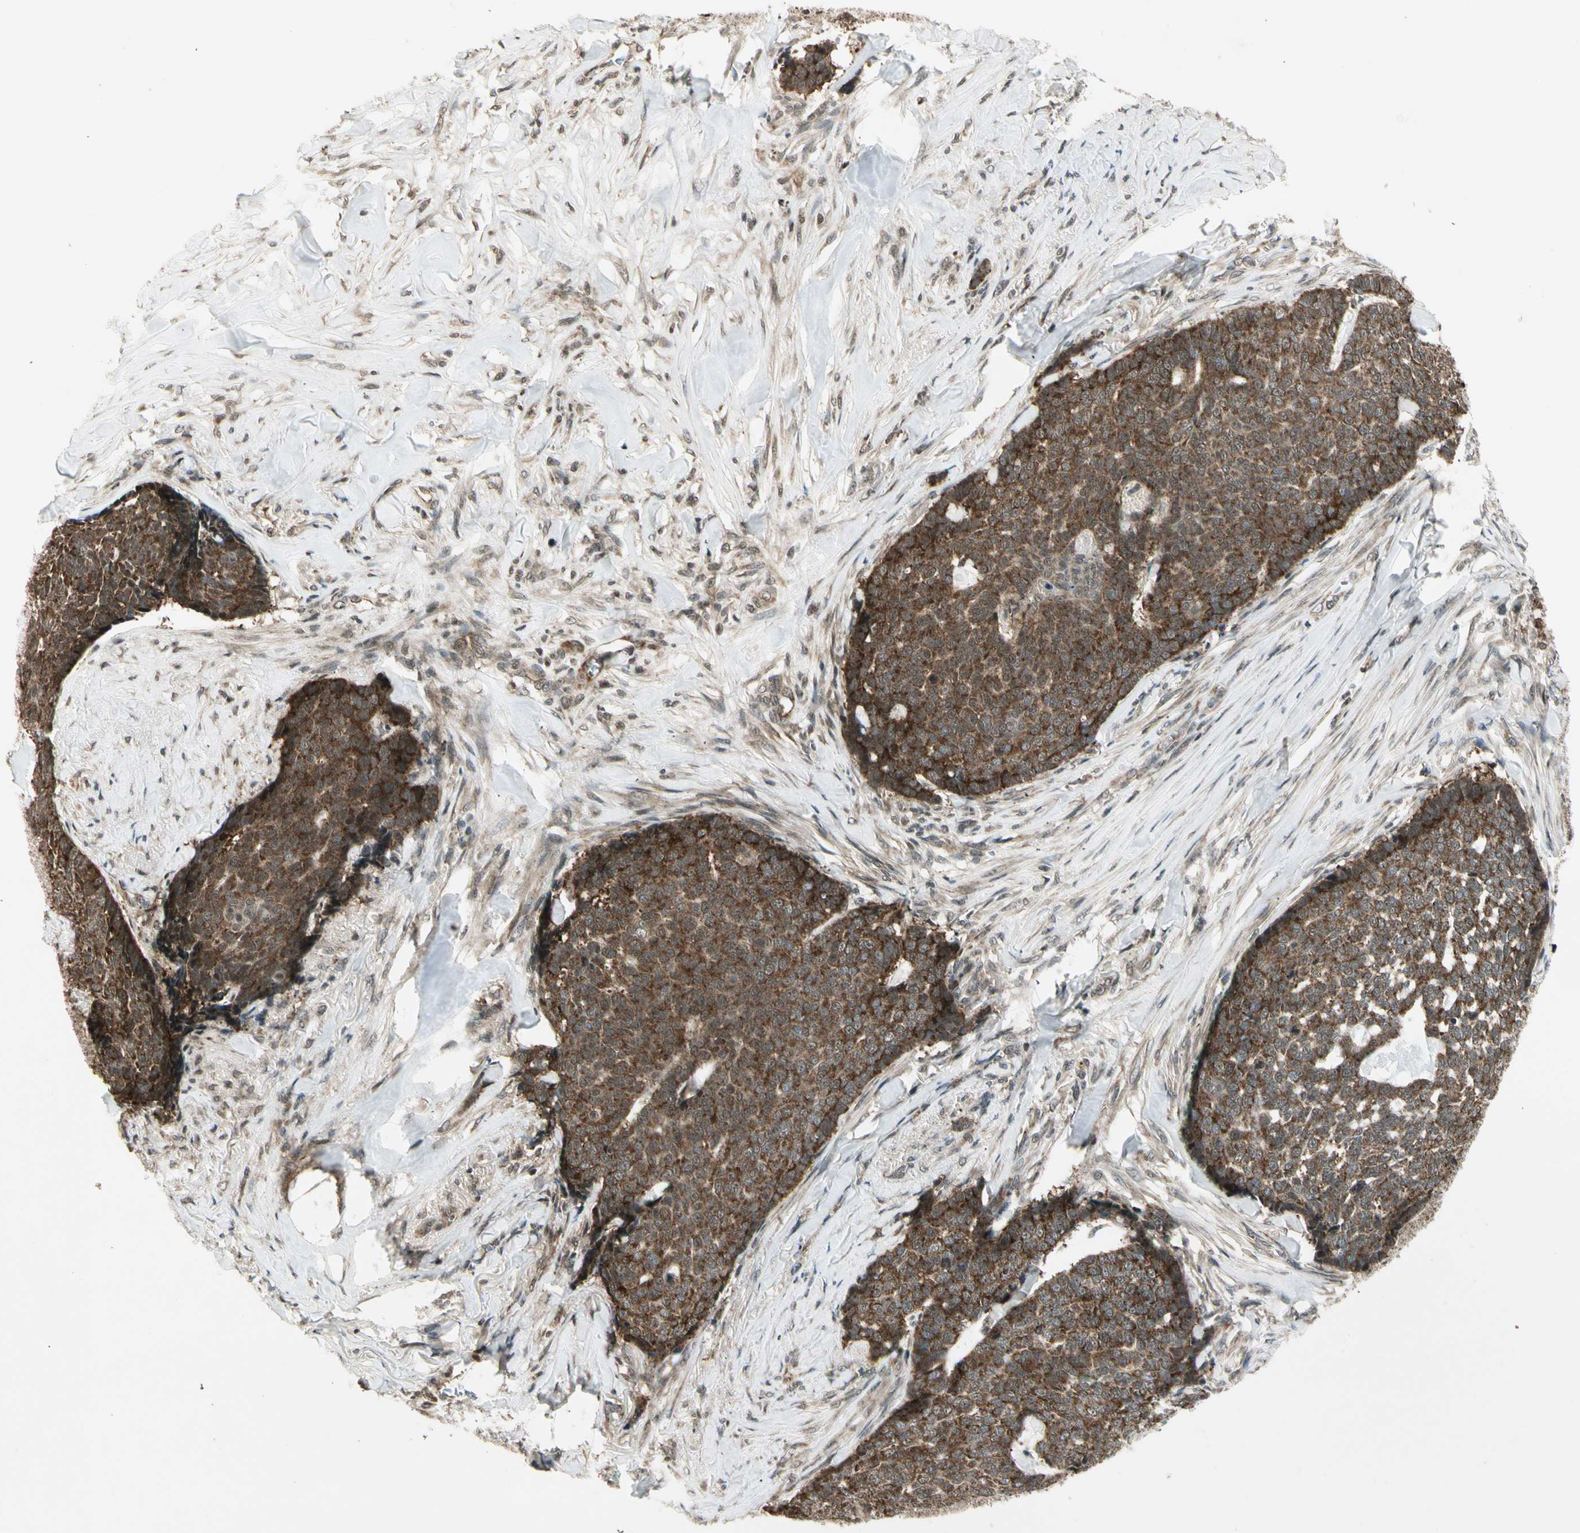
{"staining": {"intensity": "strong", "quantity": ">75%", "location": "cytoplasmic/membranous"}, "tissue": "skin cancer", "cell_type": "Tumor cells", "image_type": "cancer", "snomed": [{"axis": "morphology", "description": "Basal cell carcinoma"}, {"axis": "topography", "description": "Skin"}], "caption": "Immunohistochemical staining of human basal cell carcinoma (skin) exhibits high levels of strong cytoplasmic/membranous protein positivity in approximately >75% of tumor cells.", "gene": "SMN2", "patient": {"sex": "male", "age": 84}}